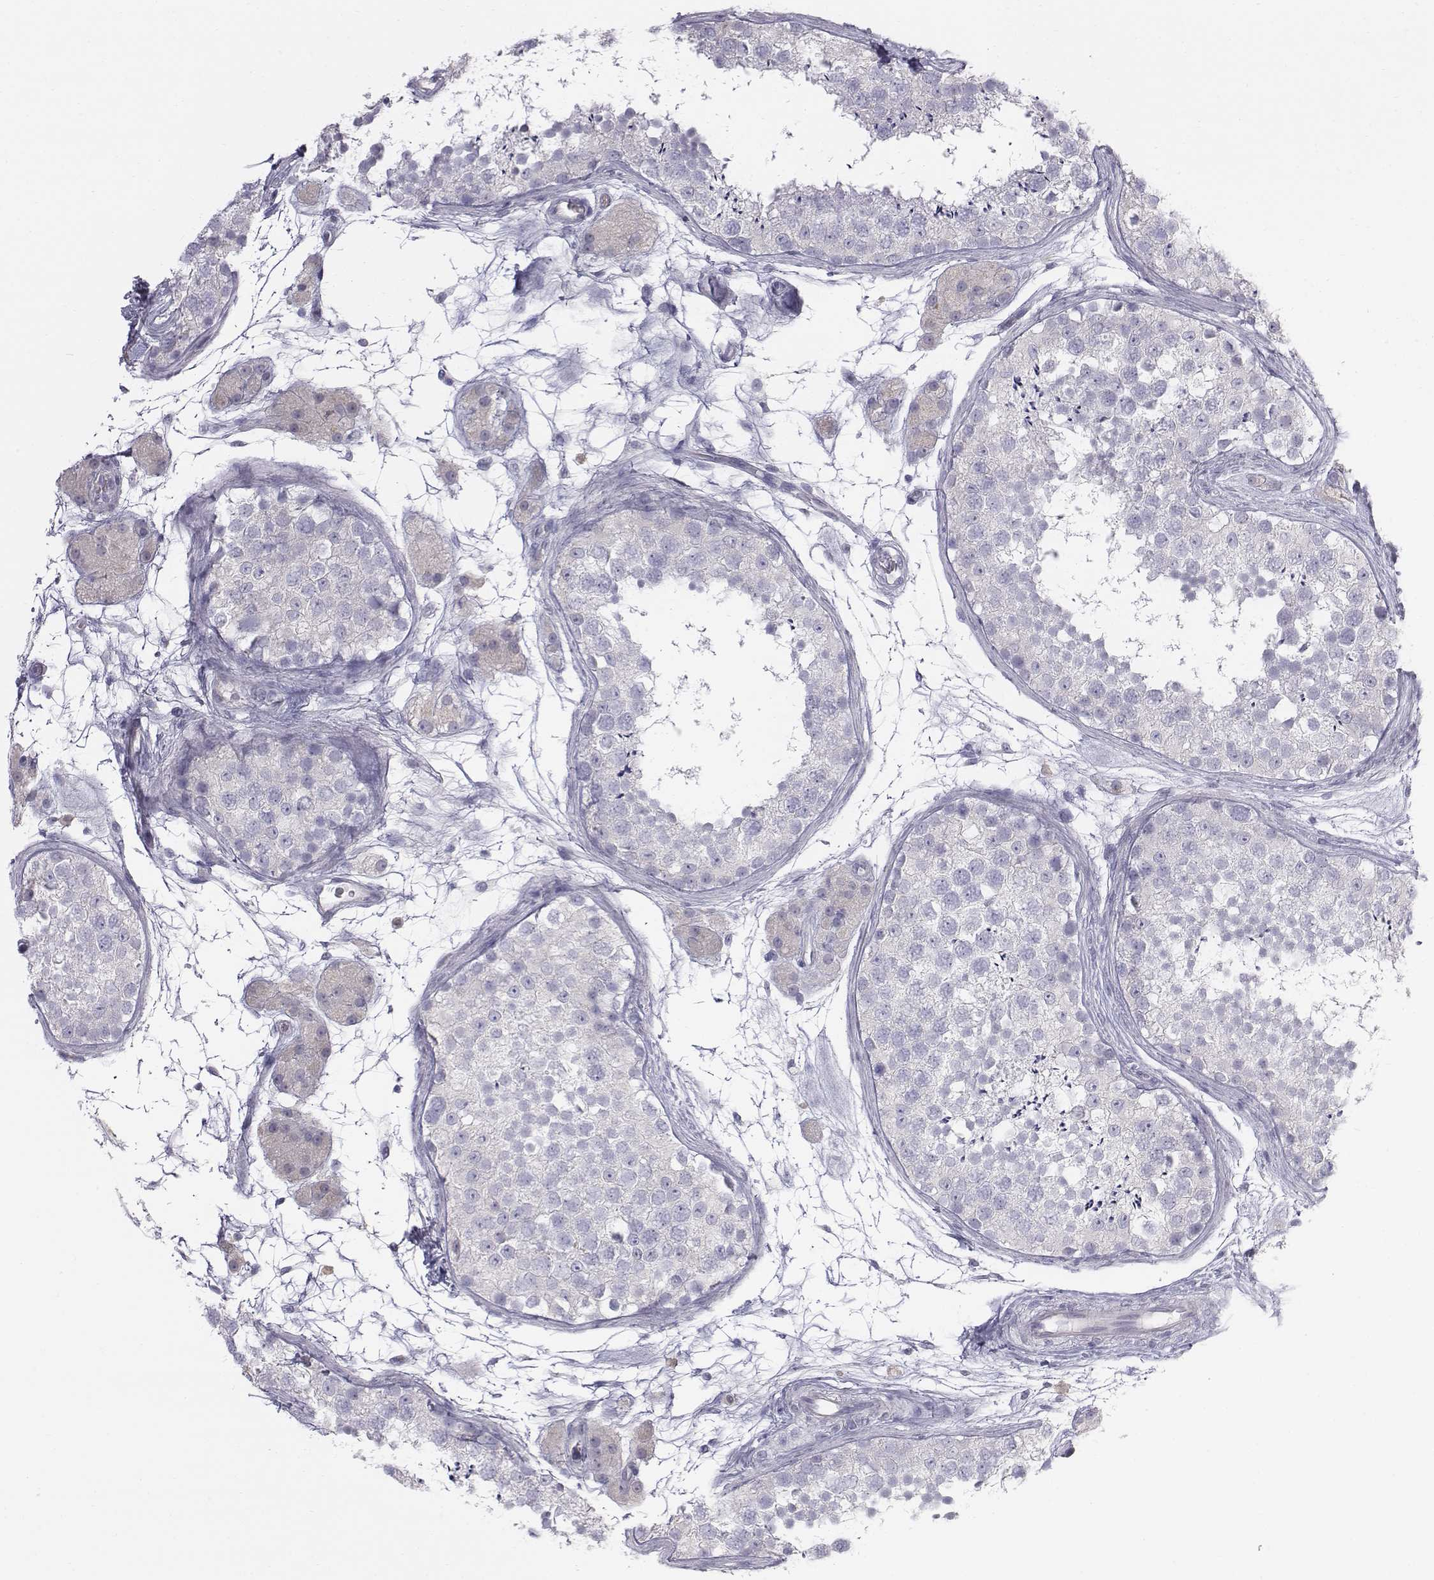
{"staining": {"intensity": "negative", "quantity": "none", "location": "none"}, "tissue": "testis", "cell_type": "Cells in seminiferous ducts", "image_type": "normal", "snomed": [{"axis": "morphology", "description": "Normal tissue, NOS"}, {"axis": "topography", "description": "Testis"}], "caption": "The micrograph reveals no staining of cells in seminiferous ducts in normal testis.", "gene": "C6orf58", "patient": {"sex": "male", "age": 41}}